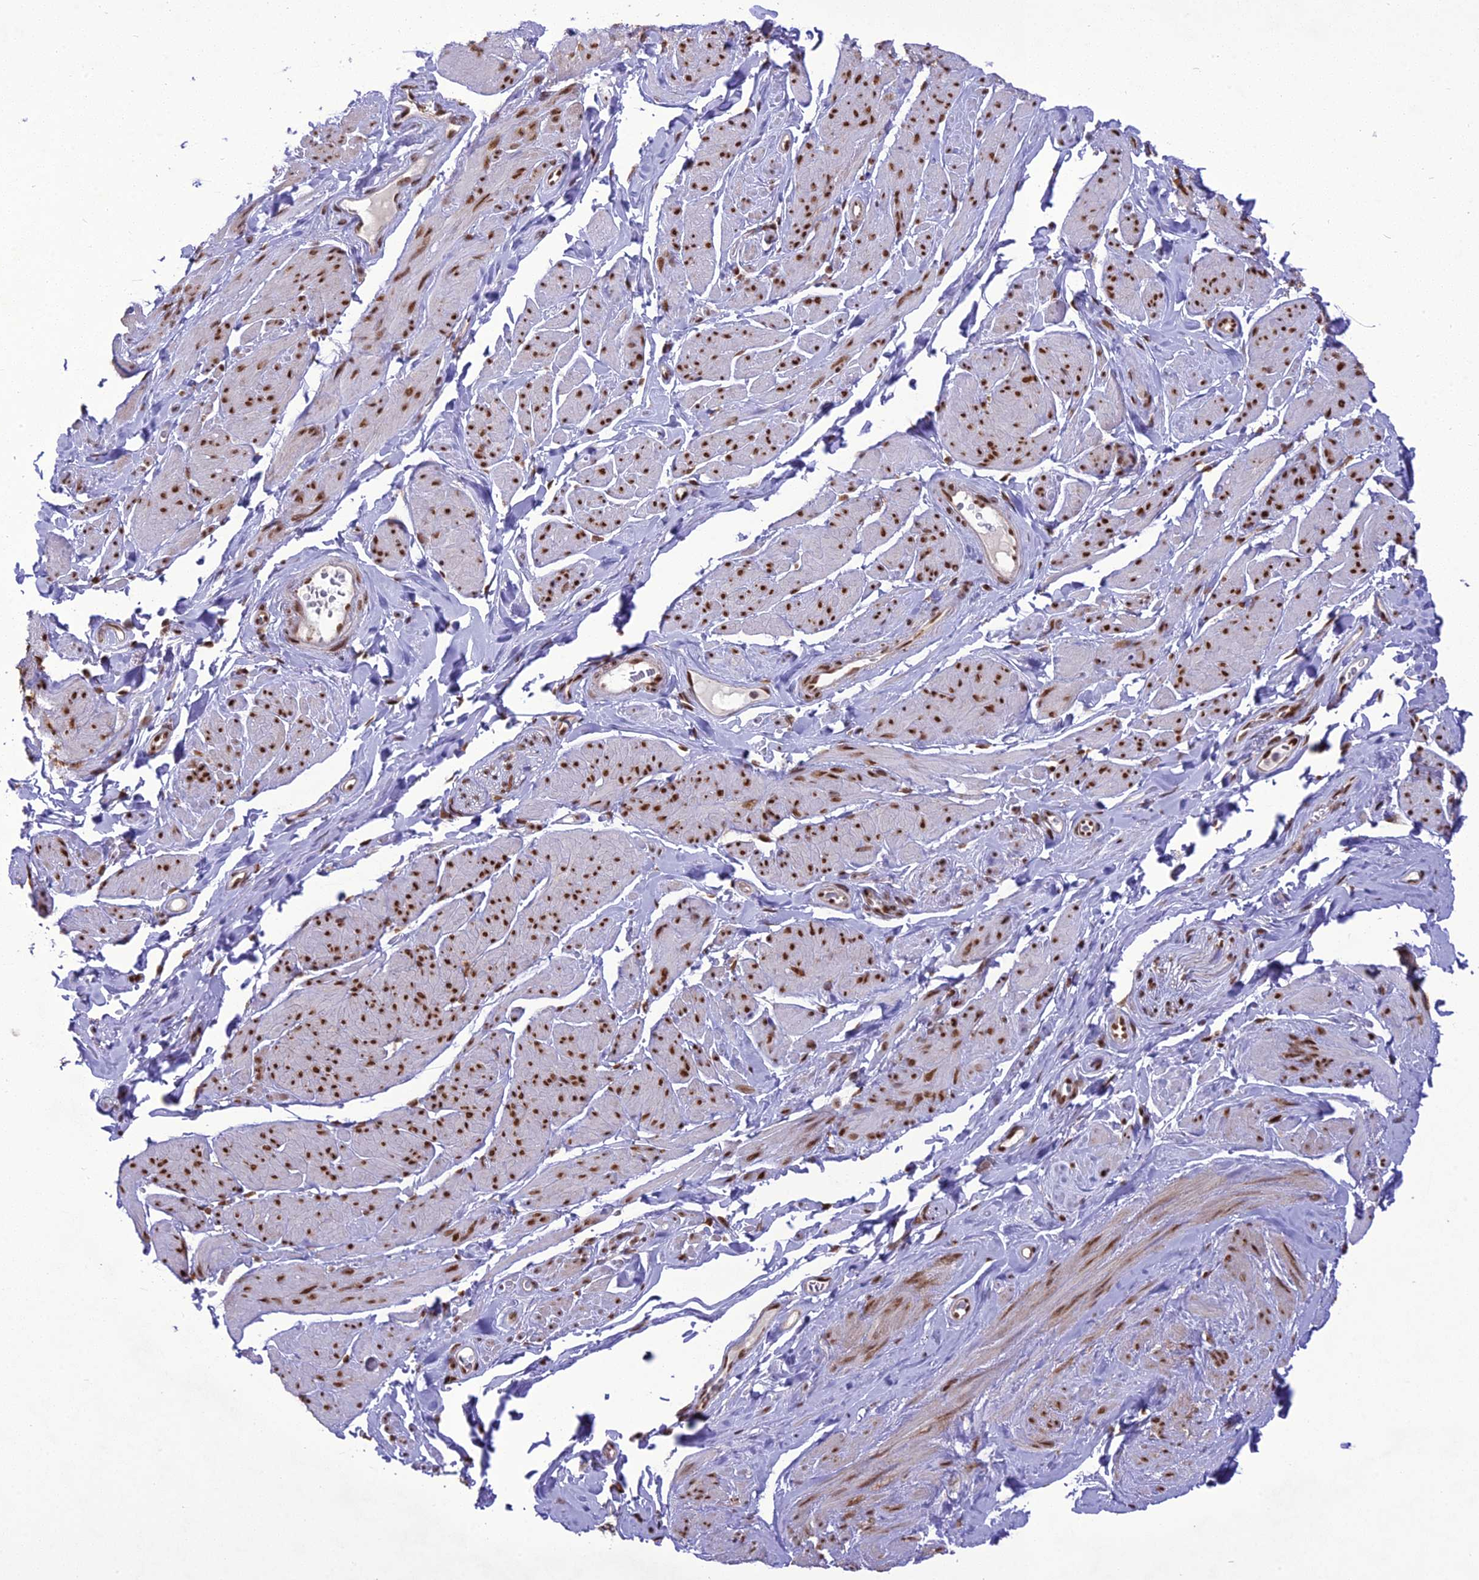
{"staining": {"intensity": "strong", "quantity": "25%-75%", "location": "nuclear"}, "tissue": "smooth muscle", "cell_type": "Smooth muscle cells", "image_type": "normal", "snomed": [{"axis": "morphology", "description": "Normal tissue, NOS"}, {"axis": "topography", "description": "Smooth muscle"}, {"axis": "topography", "description": "Peripheral nerve tissue"}], "caption": "IHC (DAB) staining of unremarkable human smooth muscle exhibits strong nuclear protein positivity in about 25%-75% of smooth muscle cells.", "gene": "DDX1", "patient": {"sex": "male", "age": 69}}